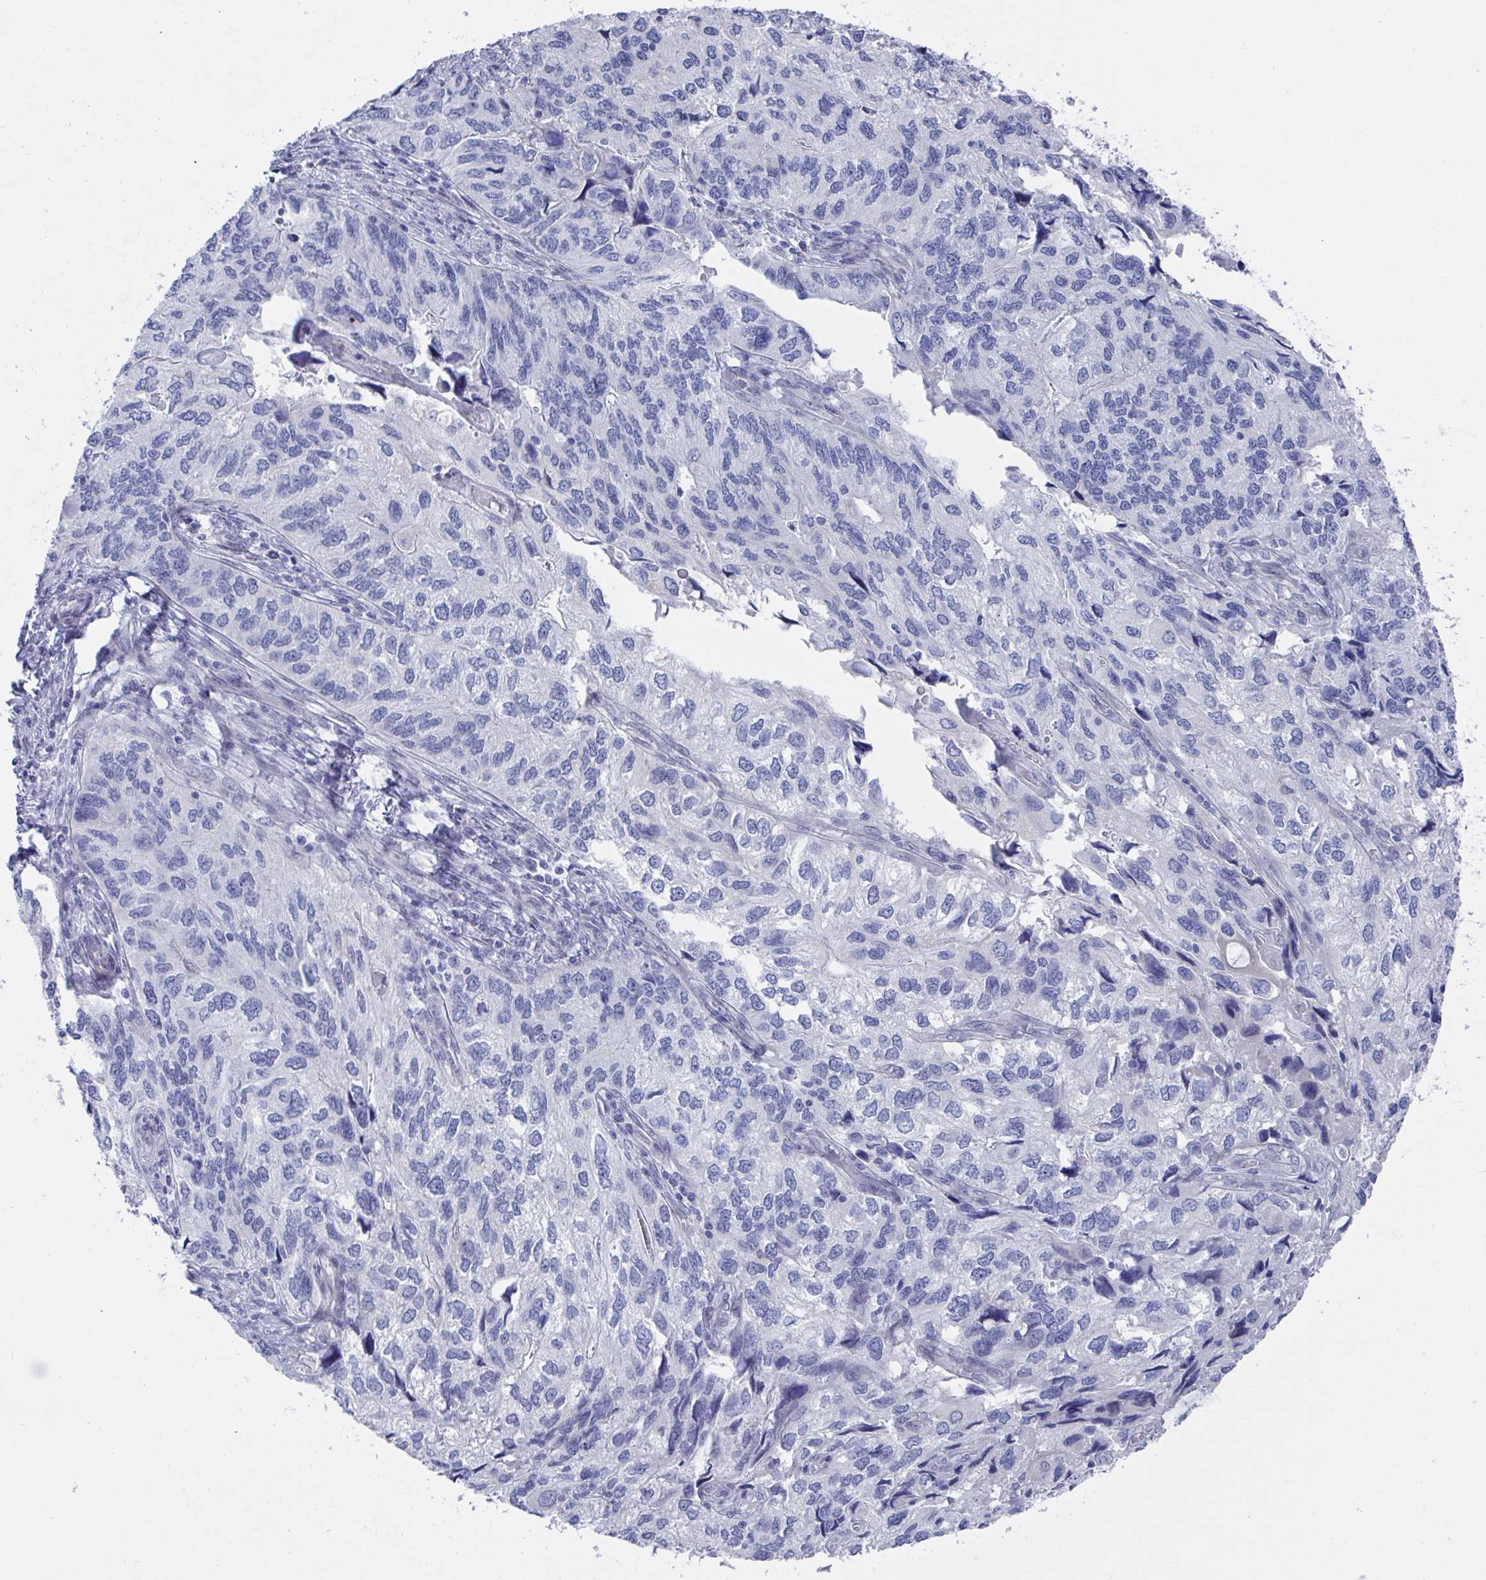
{"staining": {"intensity": "negative", "quantity": "none", "location": "none"}, "tissue": "endometrial cancer", "cell_type": "Tumor cells", "image_type": "cancer", "snomed": [{"axis": "morphology", "description": "Carcinoma, NOS"}, {"axis": "topography", "description": "Uterus"}], "caption": "IHC micrograph of neoplastic tissue: human carcinoma (endometrial) stained with DAB shows no significant protein positivity in tumor cells.", "gene": "MFSD4A", "patient": {"sex": "female", "age": 76}}